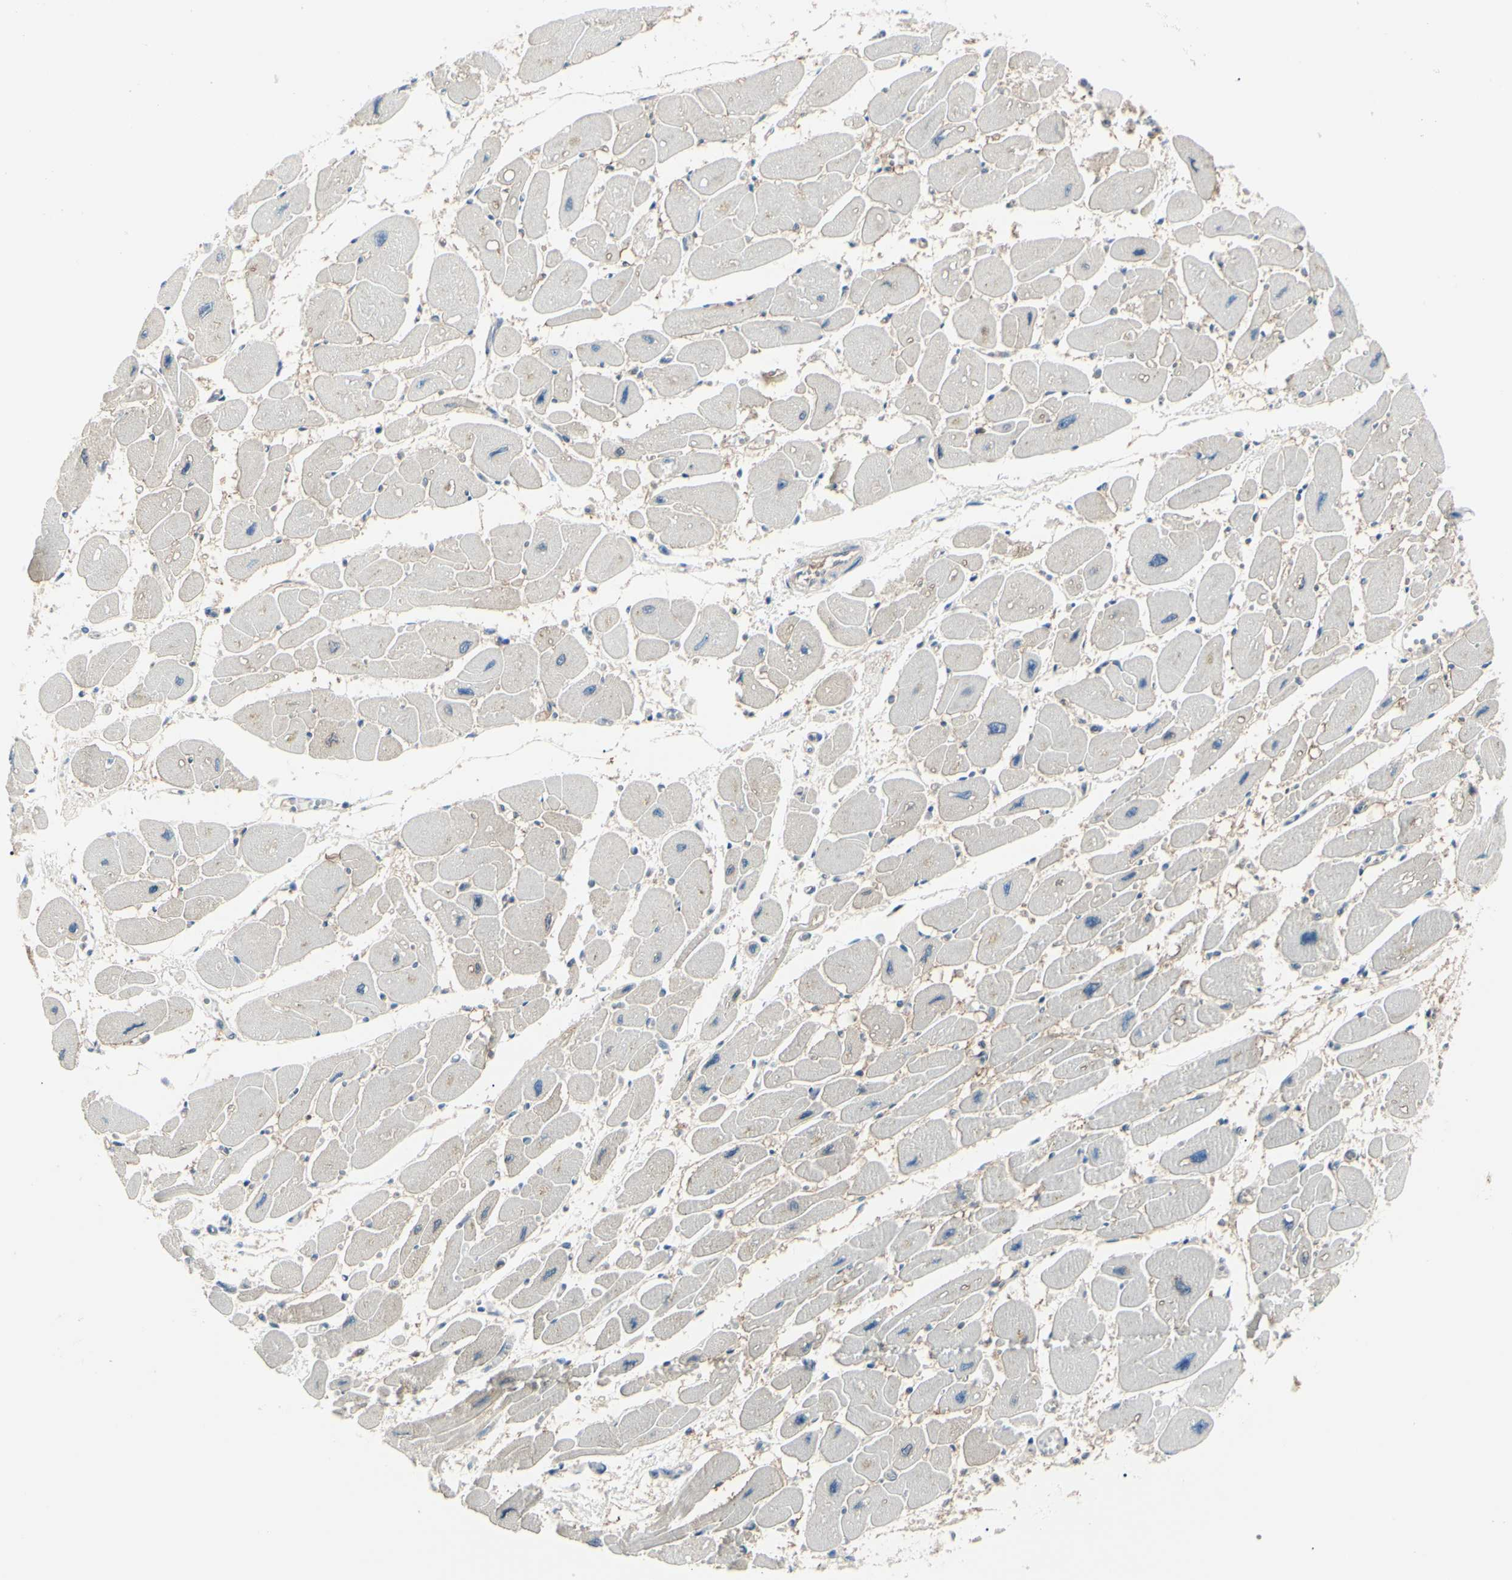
{"staining": {"intensity": "negative", "quantity": "none", "location": "none"}, "tissue": "heart muscle", "cell_type": "Cardiomyocytes", "image_type": "normal", "snomed": [{"axis": "morphology", "description": "Normal tissue, NOS"}, {"axis": "topography", "description": "Heart"}], "caption": "Cardiomyocytes show no significant expression in unremarkable heart muscle.", "gene": "PGK1", "patient": {"sex": "female", "age": 54}}